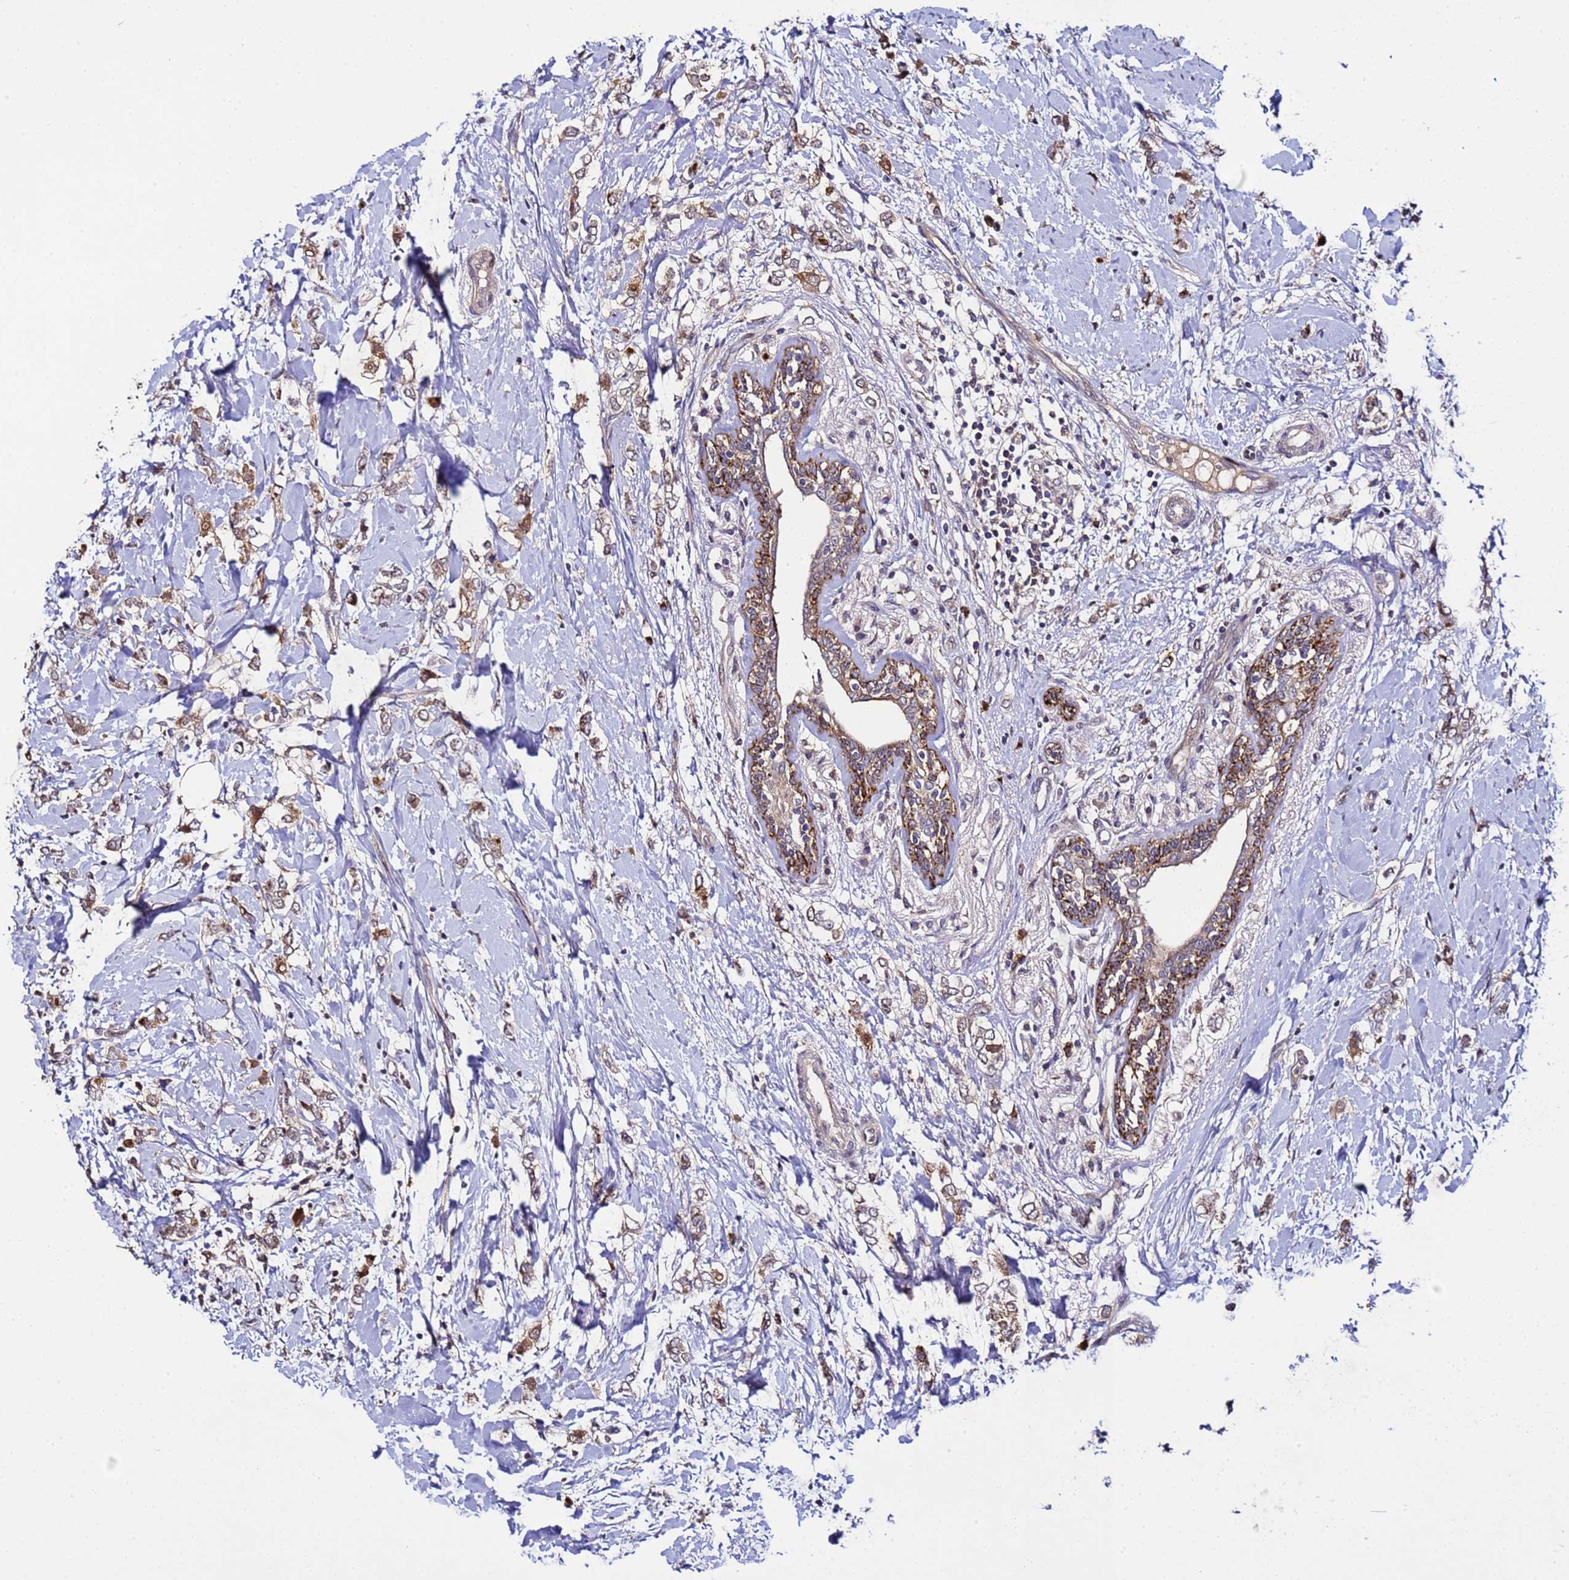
{"staining": {"intensity": "moderate", "quantity": "25%-75%", "location": "cytoplasmic/membranous"}, "tissue": "breast cancer", "cell_type": "Tumor cells", "image_type": "cancer", "snomed": [{"axis": "morphology", "description": "Normal tissue, NOS"}, {"axis": "morphology", "description": "Lobular carcinoma"}, {"axis": "topography", "description": "Breast"}], "caption": "Breast cancer (lobular carcinoma) stained with DAB (3,3'-diaminobenzidine) IHC displays medium levels of moderate cytoplasmic/membranous staining in about 25%-75% of tumor cells.", "gene": "PLXDC2", "patient": {"sex": "female", "age": 47}}